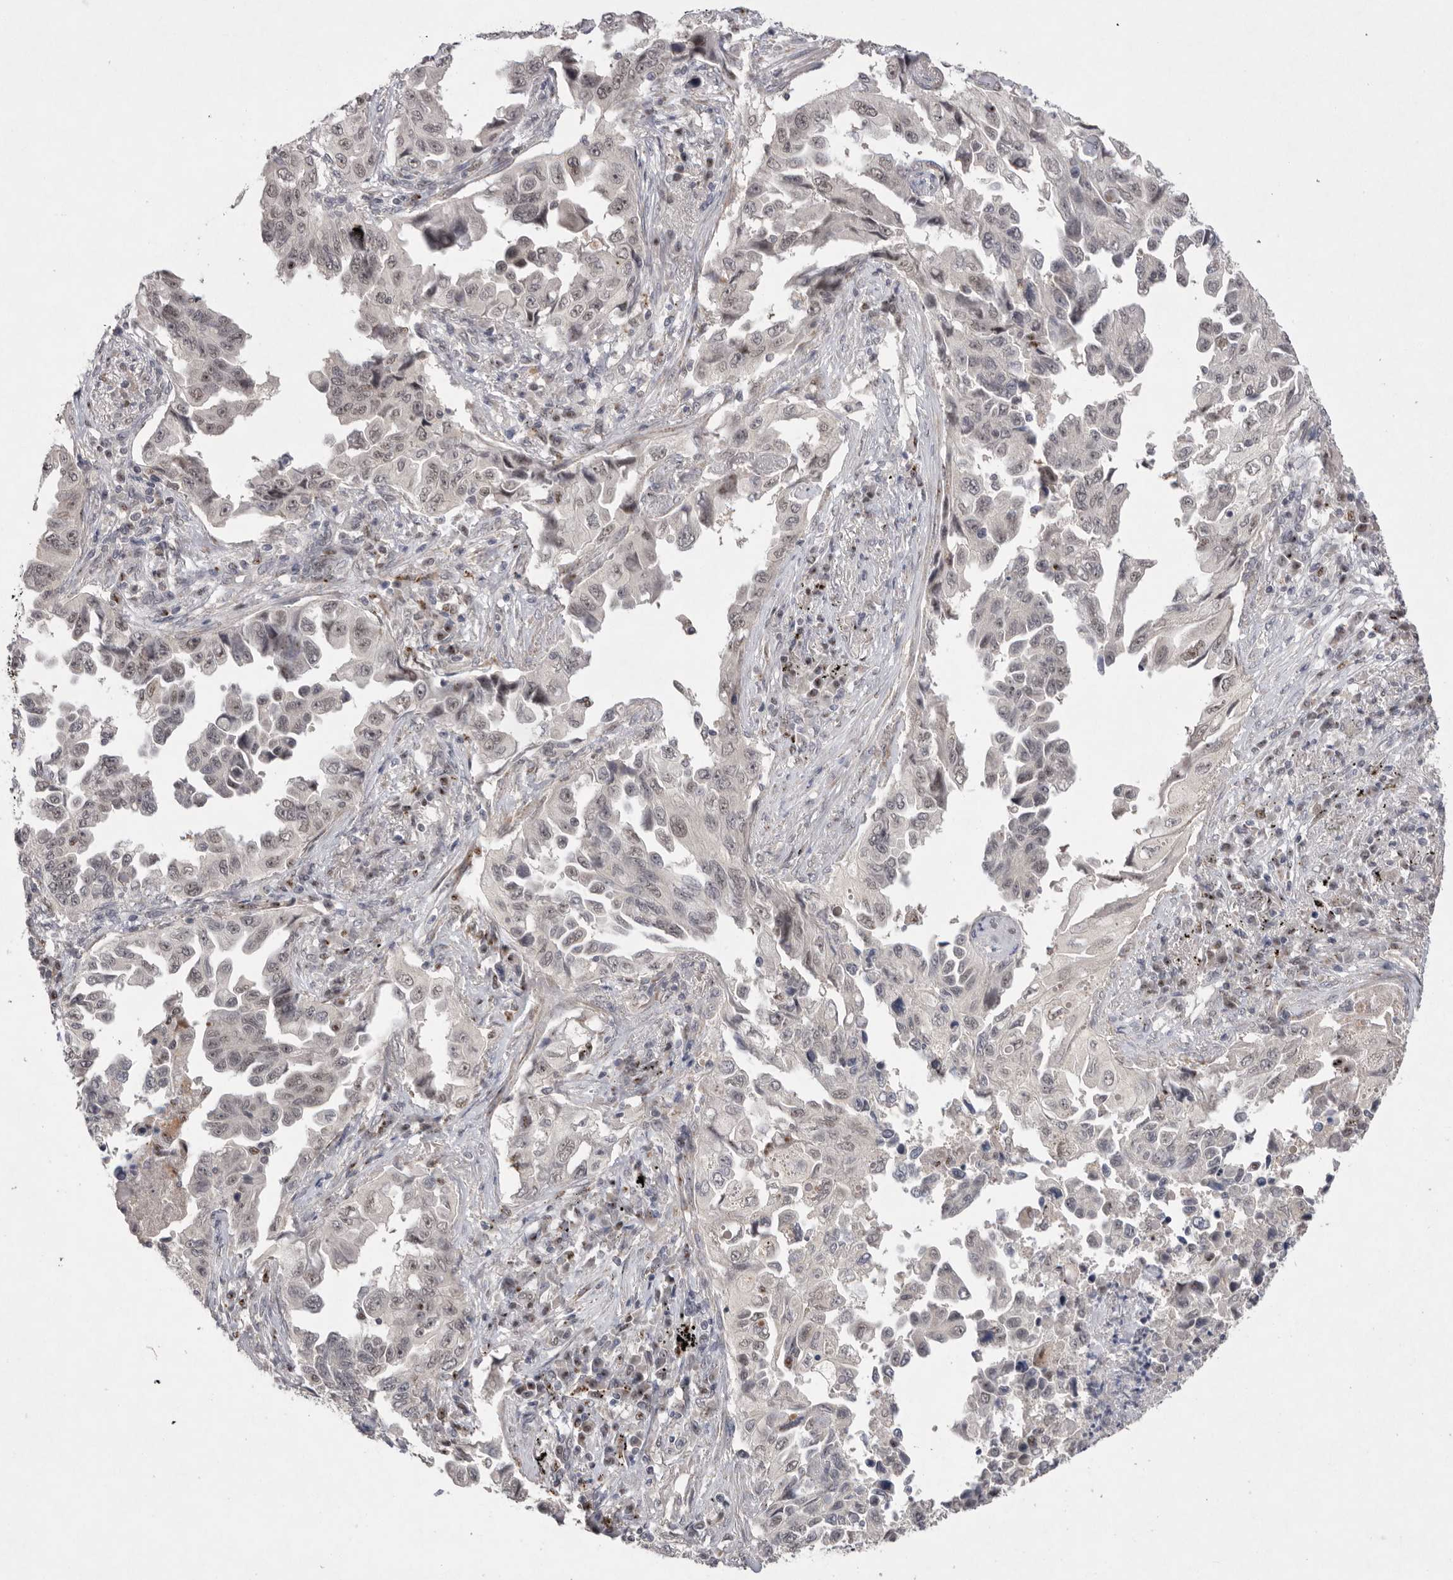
{"staining": {"intensity": "weak", "quantity": ">75%", "location": "nuclear"}, "tissue": "lung cancer", "cell_type": "Tumor cells", "image_type": "cancer", "snomed": [{"axis": "morphology", "description": "Adenocarcinoma, NOS"}, {"axis": "topography", "description": "Lung"}], "caption": "Immunohistochemistry (IHC) photomicrograph of lung cancer stained for a protein (brown), which displays low levels of weak nuclear staining in about >75% of tumor cells.", "gene": "HUS1", "patient": {"sex": "female", "age": 51}}